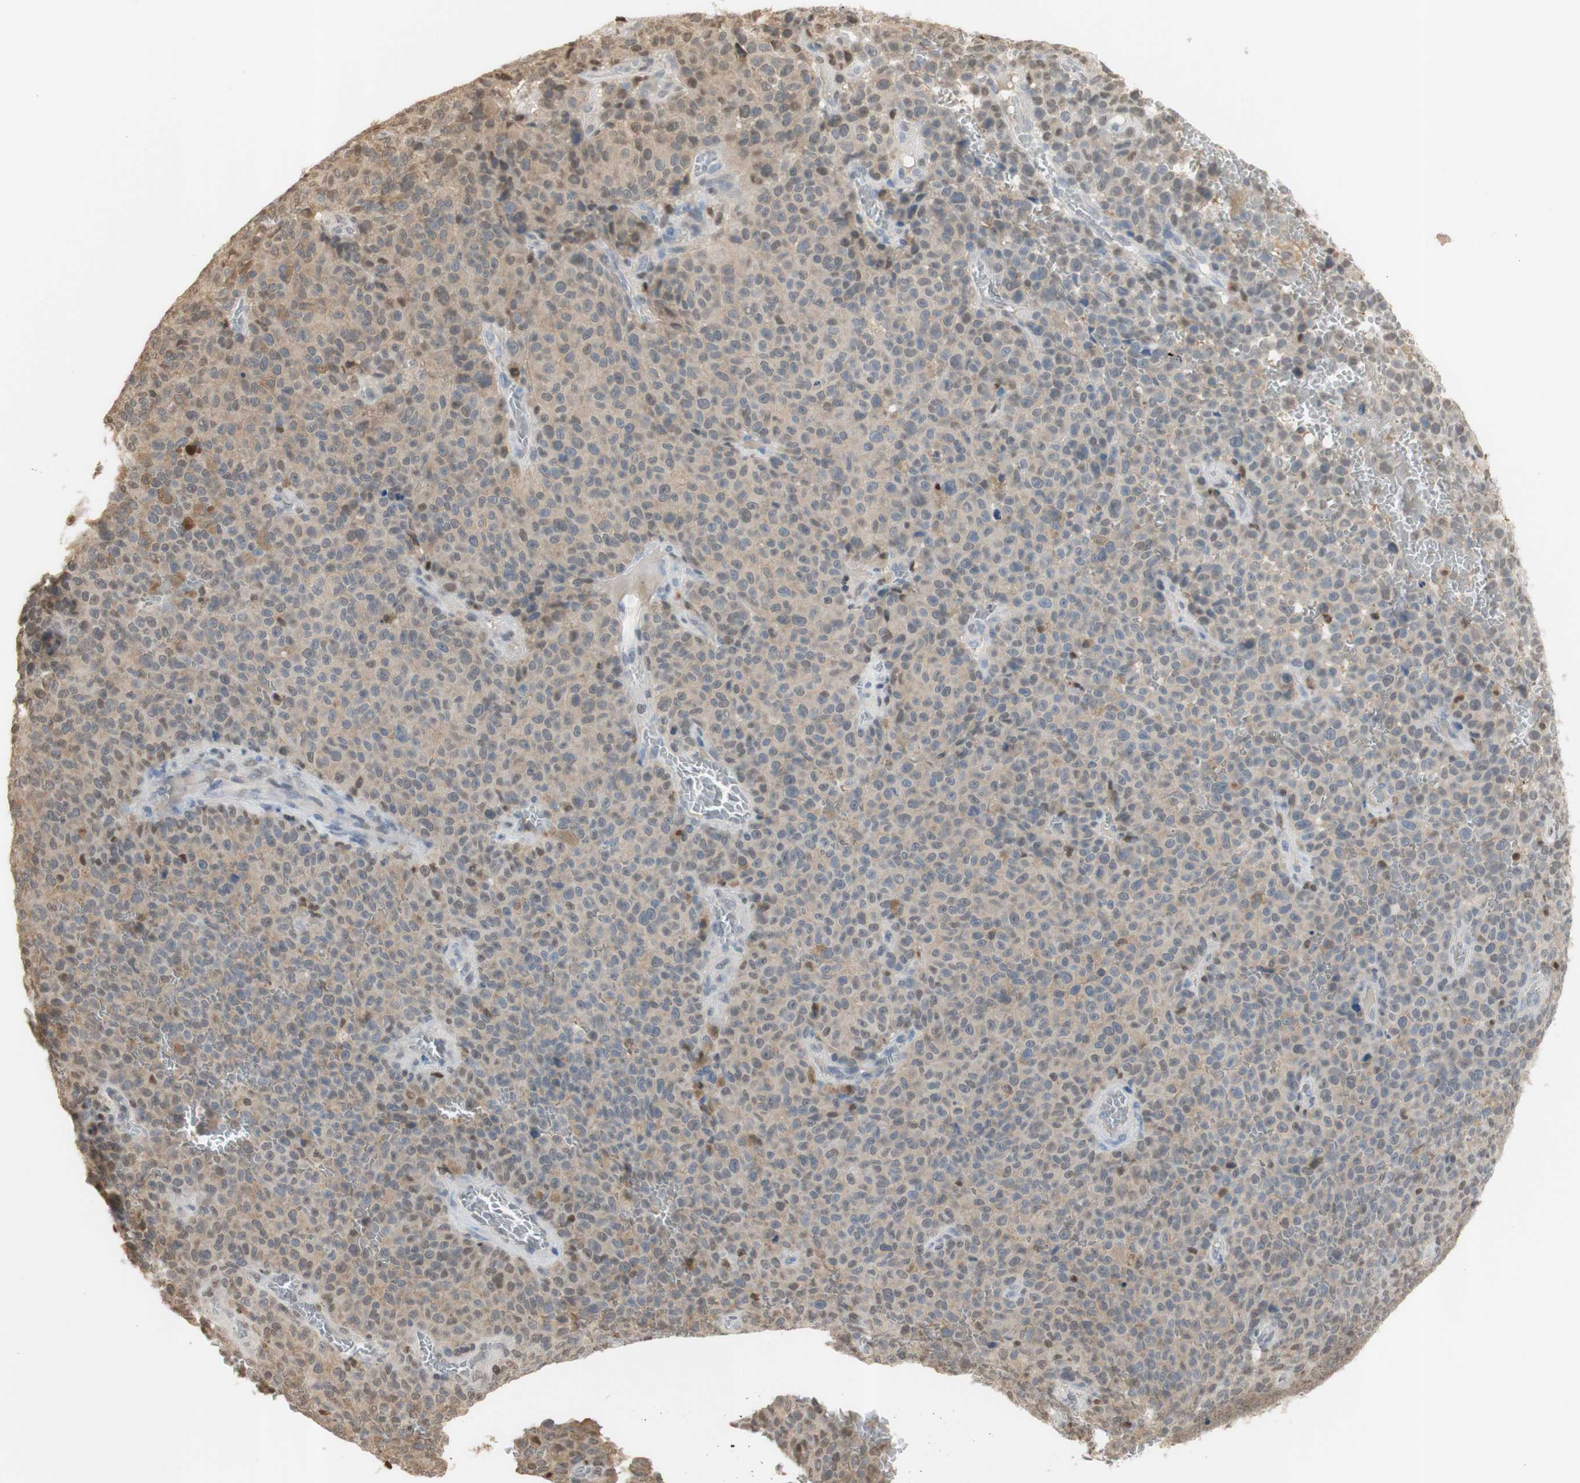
{"staining": {"intensity": "weak", "quantity": ">75%", "location": "cytoplasmic/membranous"}, "tissue": "melanoma", "cell_type": "Tumor cells", "image_type": "cancer", "snomed": [{"axis": "morphology", "description": "Malignant melanoma, NOS"}, {"axis": "topography", "description": "Skin"}], "caption": "Melanoma stained for a protein (brown) reveals weak cytoplasmic/membranous positive staining in about >75% of tumor cells.", "gene": "NAP1L4", "patient": {"sex": "female", "age": 82}}